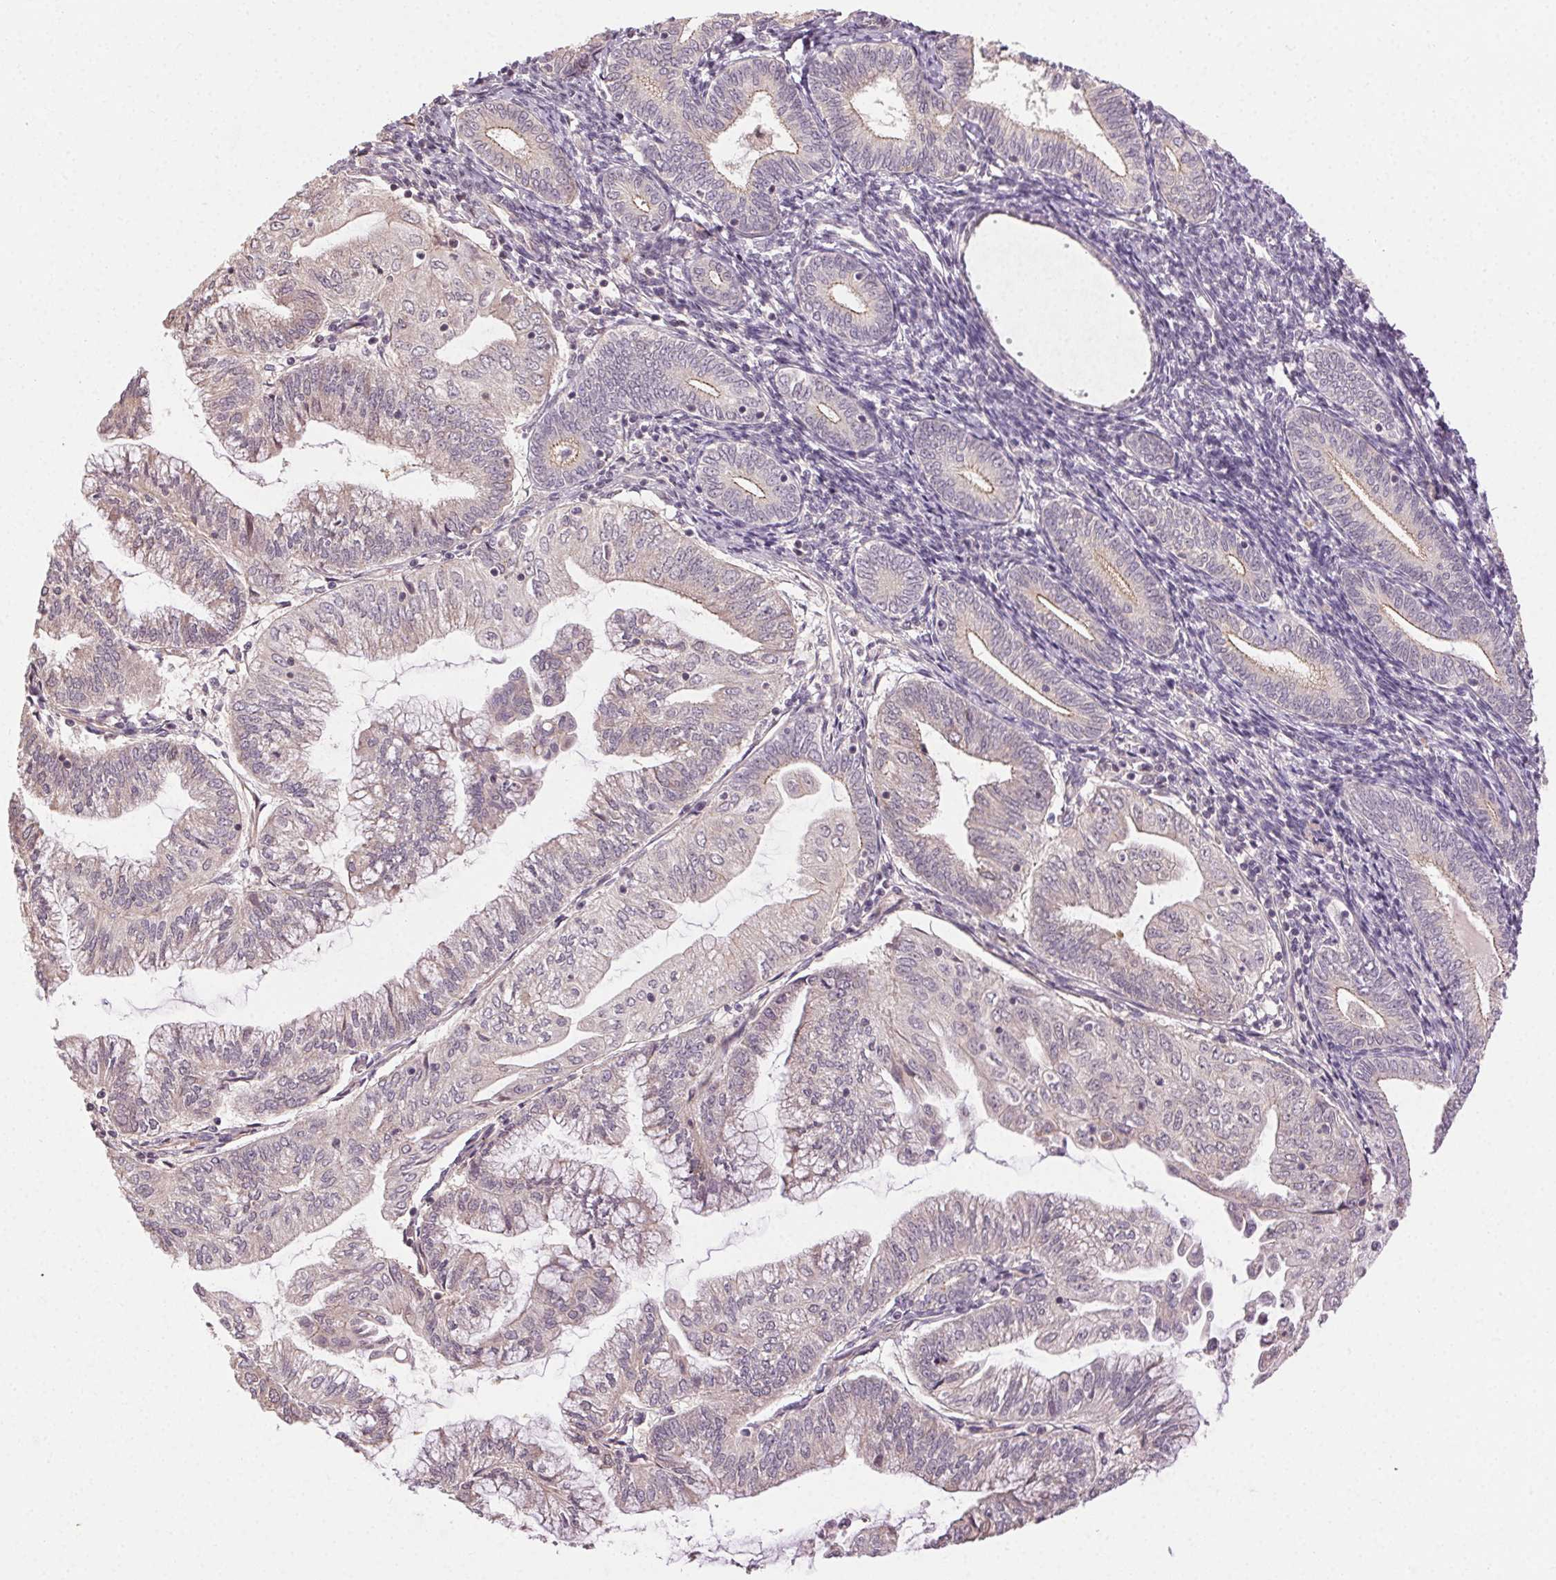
{"staining": {"intensity": "negative", "quantity": "none", "location": "none"}, "tissue": "endometrial cancer", "cell_type": "Tumor cells", "image_type": "cancer", "snomed": [{"axis": "morphology", "description": "Adenocarcinoma, NOS"}, {"axis": "topography", "description": "Endometrium"}], "caption": "Tumor cells show no significant positivity in adenocarcinoma (endometrial).", "gene": "ATP1B3", "patient": {"sex": "female", "age": 55}}